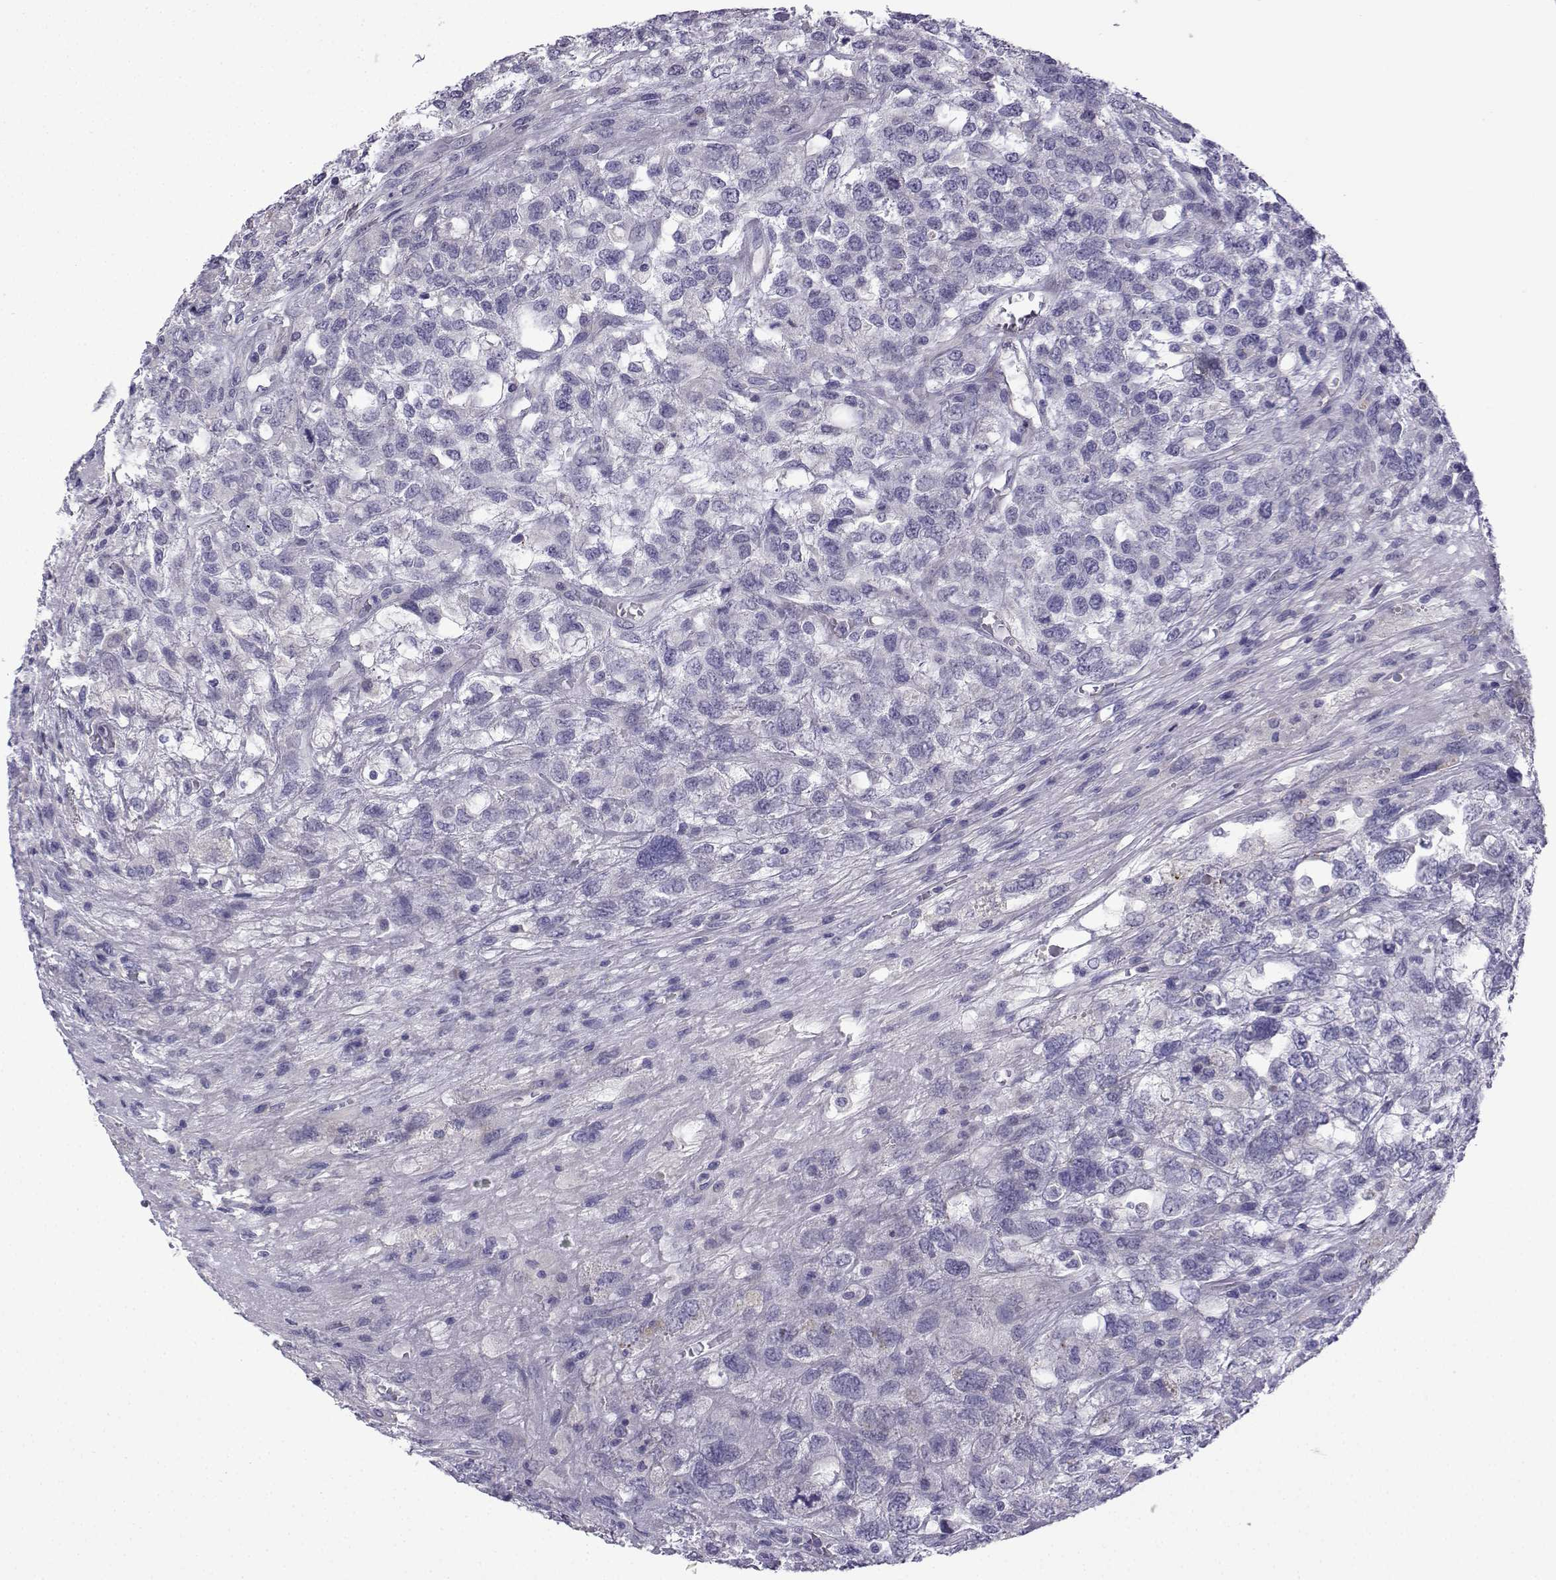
{"staining": {"intensity": "negative", "quantity": "none", "location": "none"}, "tissue": "testis cancer", "cell_type": "Tumor cells", "image_type": "cancer", "snomed": [{"axis": "morphology", "description": "Seminoma, NOS"}, {"axis": "topography", "description": "Testis"}], "caption": "Seminoma (testis) stained for a protein using IHC shows no staining tumor cells.", "gene": "SPACA7", "patient": {"sex": "male", "age": 52}}